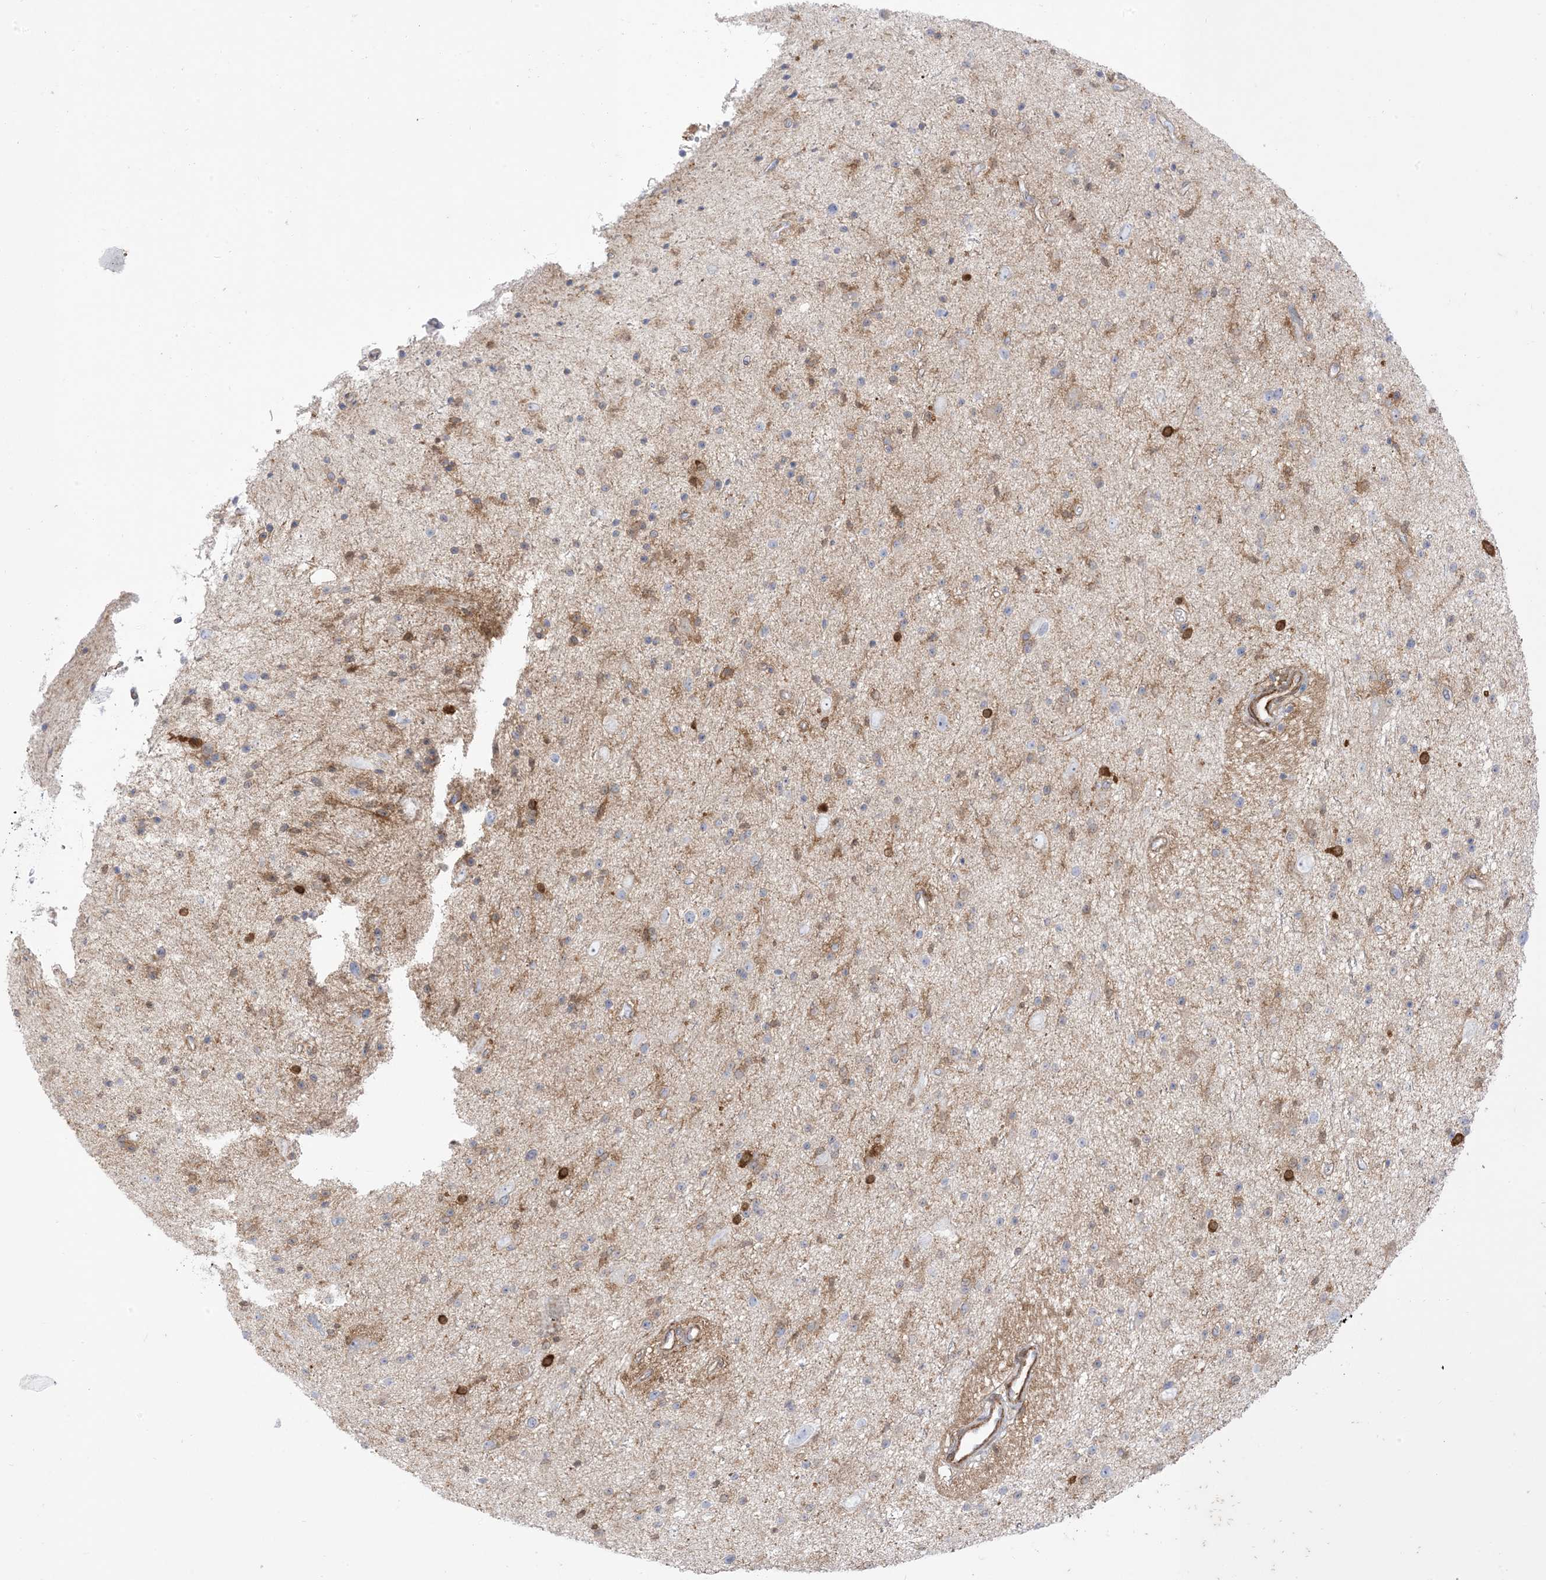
{"staining": {"intensity": "weak", "quantity": "<25%", "location": "cytoplasmic/membranous"}, "tissue": "glioma", "cell_type": "Tumor cells", "image_type": "cancer", "snomed": [{"axis": "morphology", "description": "Glioma, malignant, Low grade"}, {"axis": "topography", "description": "Cerebral cortex"}], "caption": "Glioma was stained to show a protein in brown. There is no significant expression in tumor cells. (DAB immunohistochemistry visualized using brightfield microscopy, high magnification).", "gene": "GSN", "patient": {"sex": "female", "age": 39}}